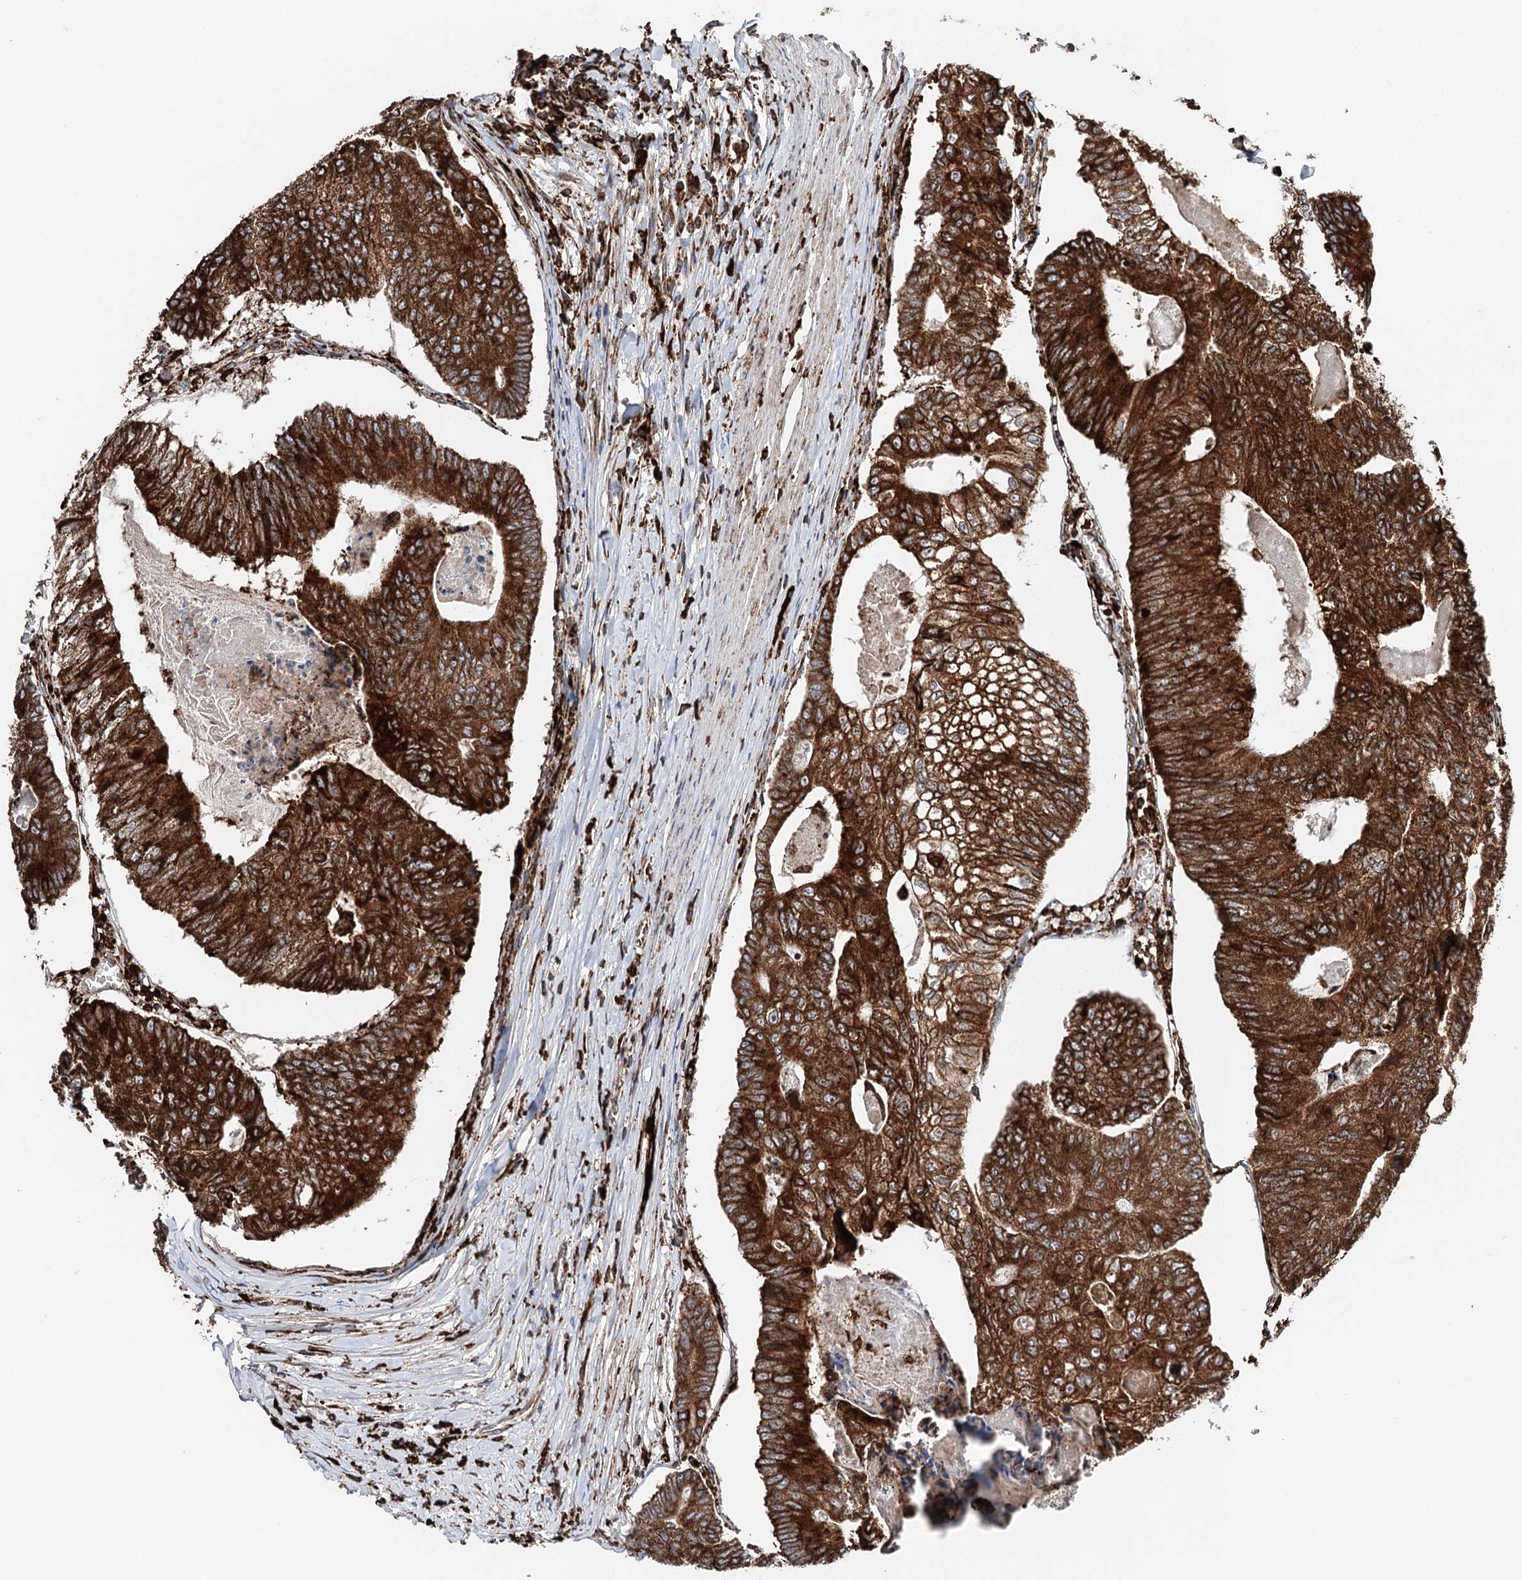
{"staining": {"intensity": "strong", "quantity": ">75%", "location": "cytoplasmic/membranous"}, "tissue": "colorectal cancer", "cell_type": "Tumor cells", "image_type": "cancer", "snomed": [{"axis": "morphology", "description": "Adenocarcinoma, NOS"}, {"axis": "topography", "description": "Colon"}], "caption": "High-magnification brightfield microscopy of adenocarcinoma (colorectal) stained with DAB (brown) and counterstained with hematoxylin (blue). tumor cells exhibit strong cytoplasmic/membranous positivity is present in approximately>75% of cells.", "gene": "ERP29", "patient": {"sex": "female", "age": 67}}